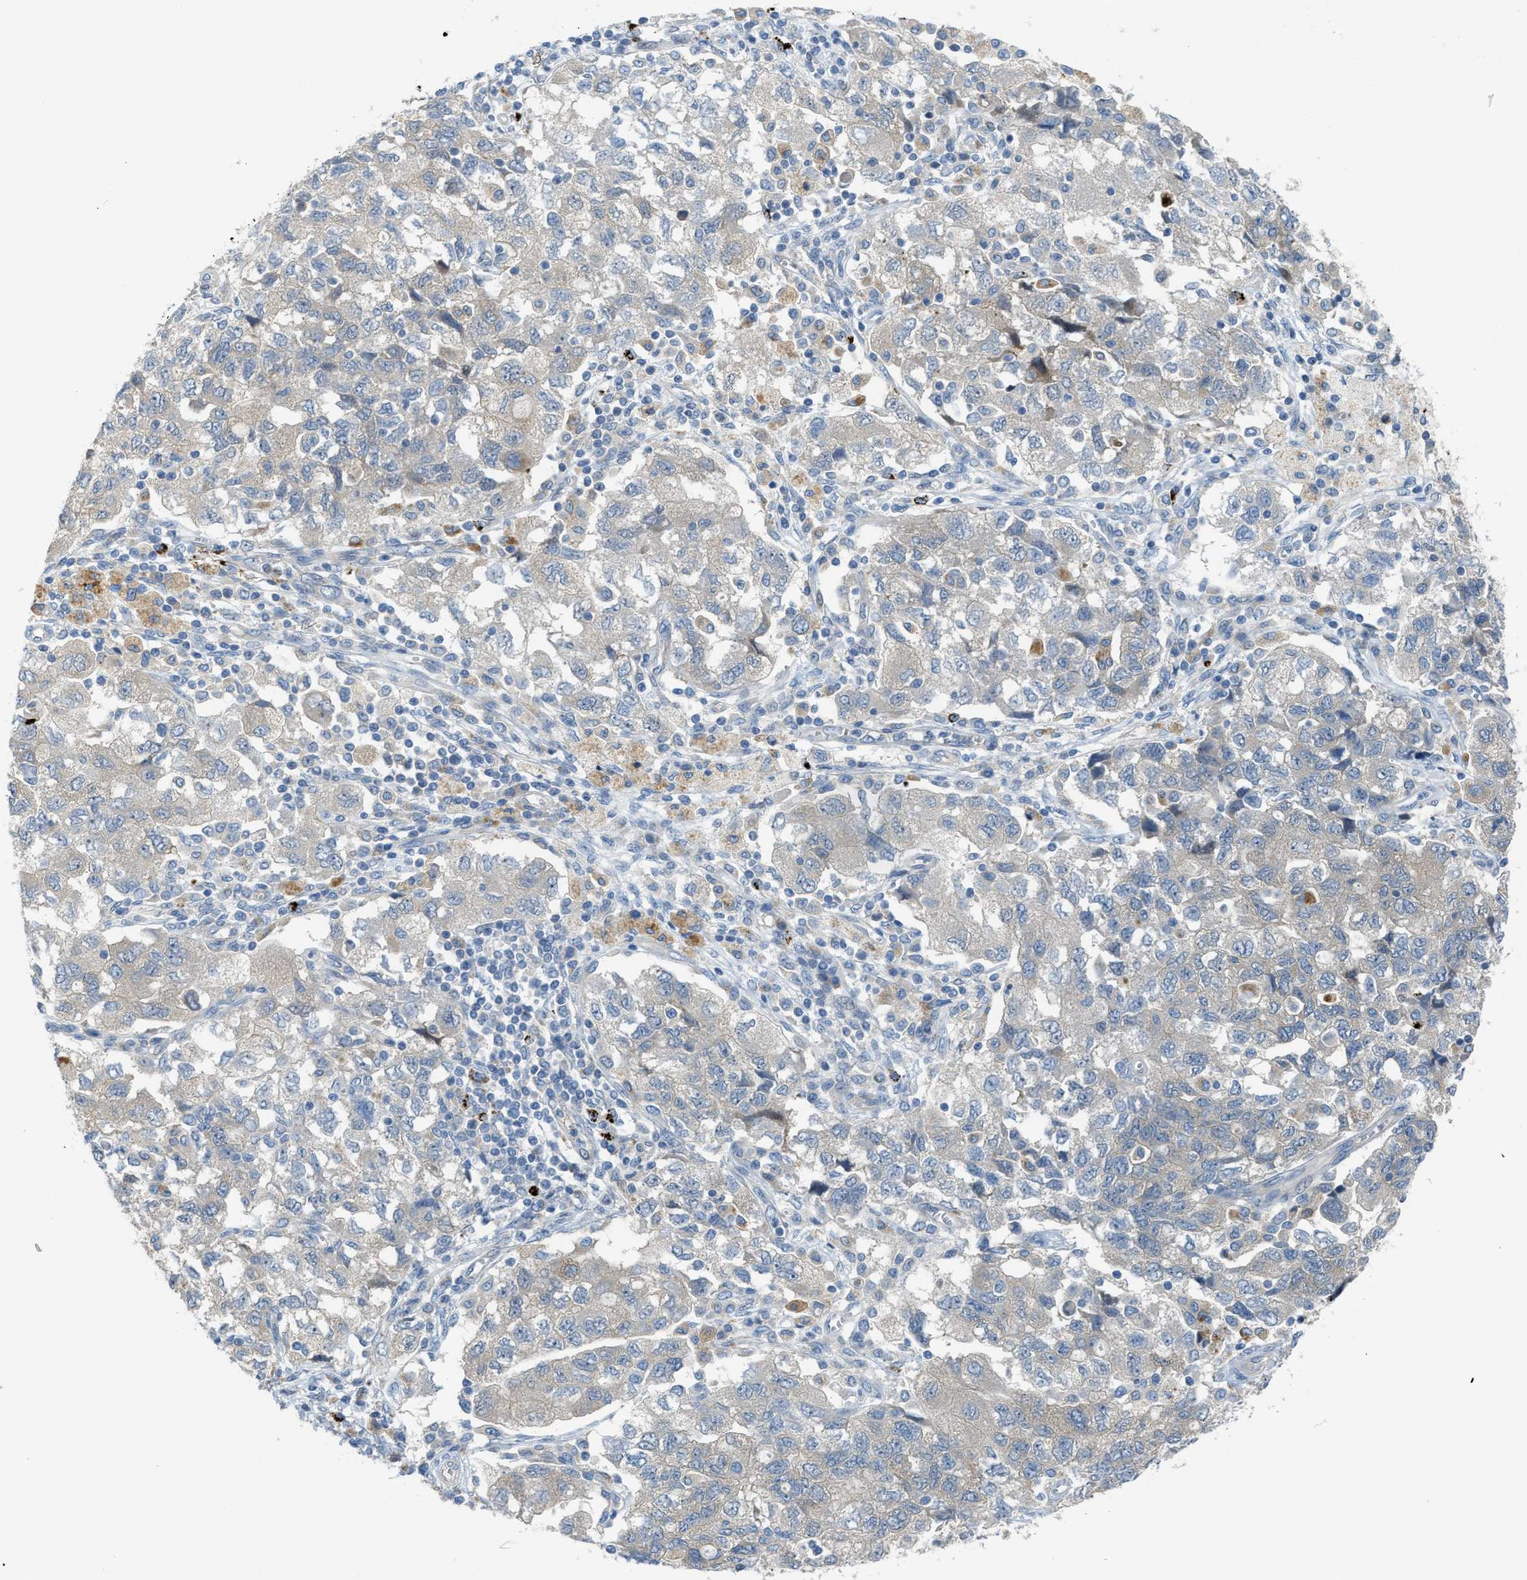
{"staining": {"intensity": "negative", "quantity": "none", "location": "none"}, "tissue": "ovarian cancer", "cell_type": "Tumor cells", "image_type": "cancer", "snomed": [{"axis": "morphology", "description": "Carcinoma, NOS"}, {"axis": "morphology", "description": "Cystadenocarcinoma, serous, NOS"}, {"axis": "topography", "description": "Ovary"}], "caption": "Human ovarian carcinoma stained for a protein using immunohistochemistry reveals no staining in tumor cells.", "gene": "KLHDC10", "patient": {"sex": "female", "age": 69}}